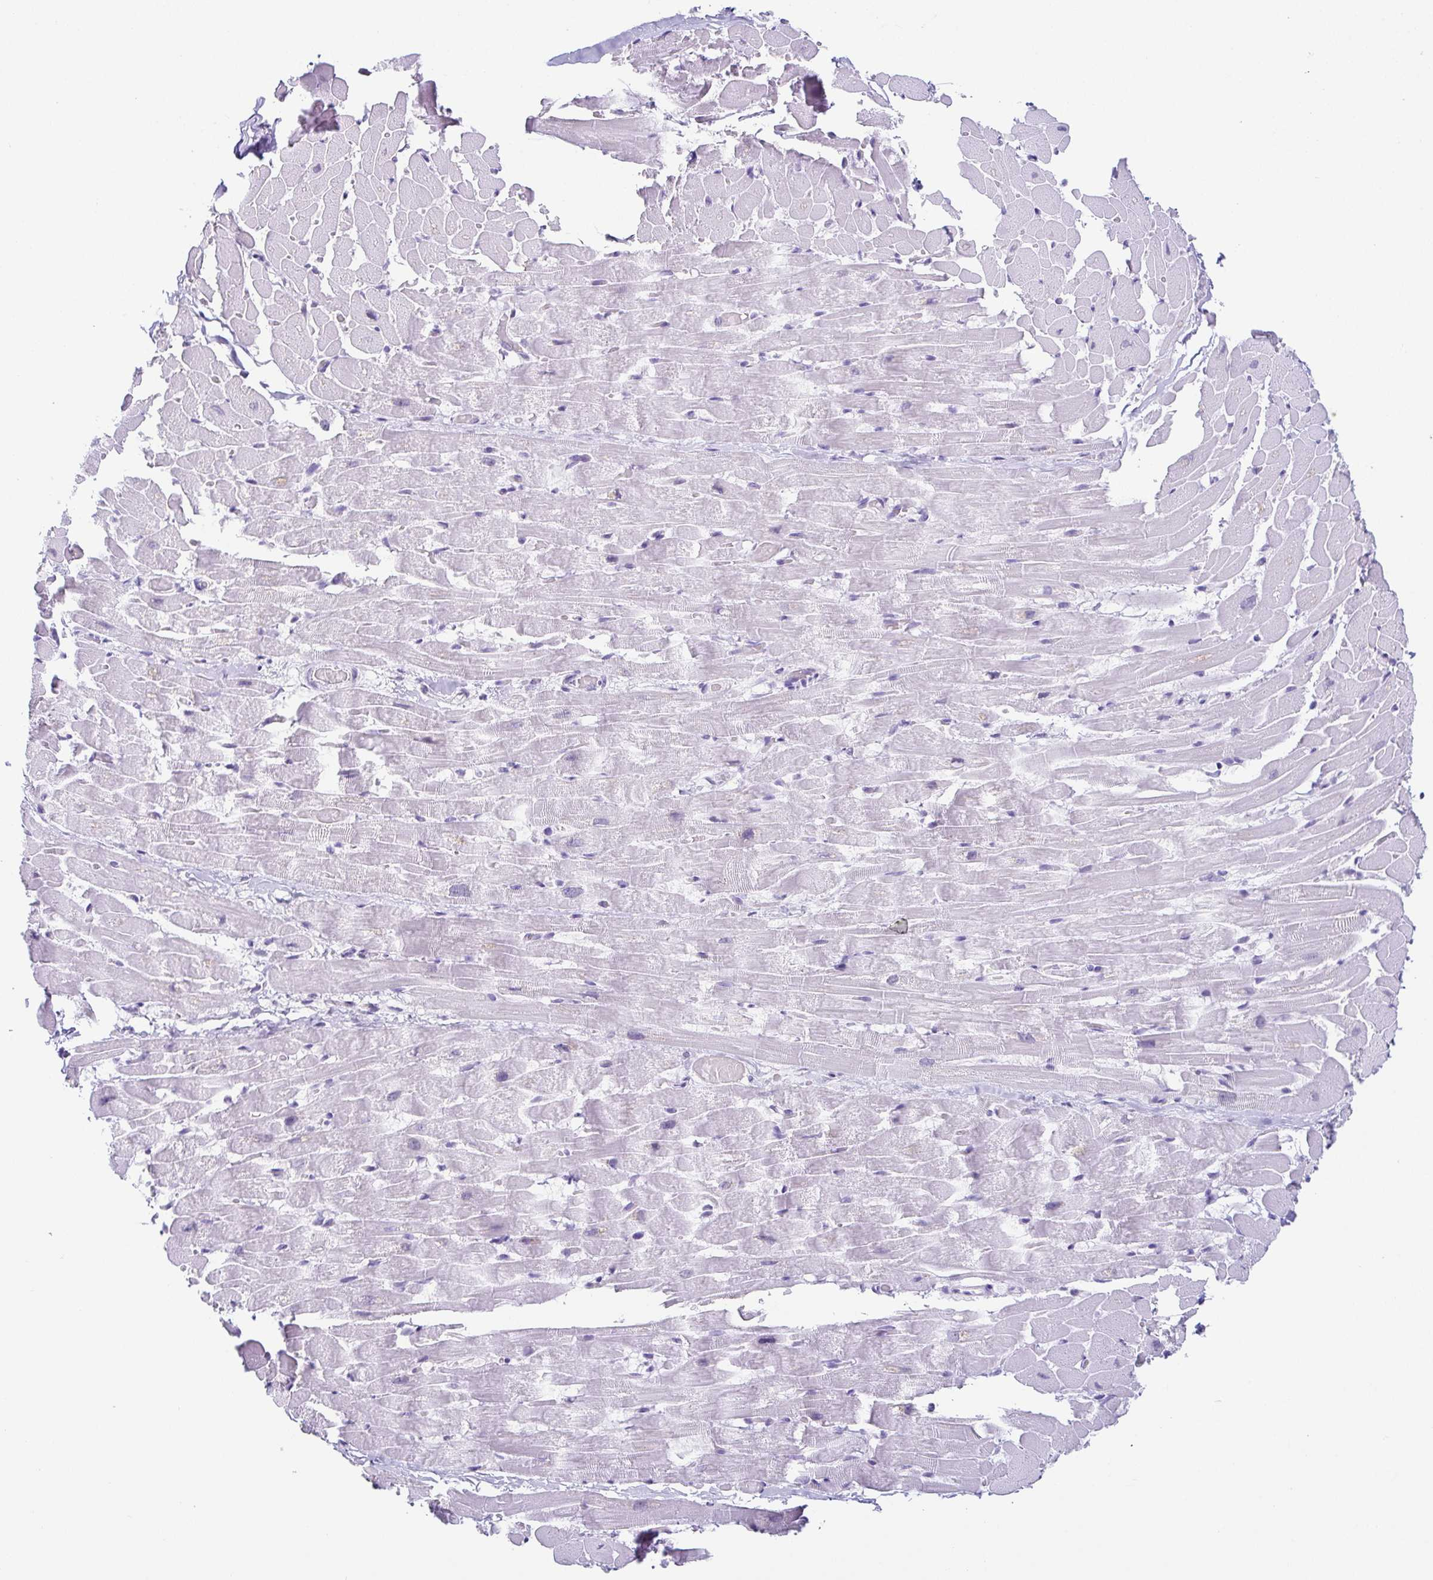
{"staining": {"intensity": "negative", "quantity": "none", "location": "none"}, "tissue": "heart muscle", "cell_type": "Cardiomyocytes", "image_type": "normal", "snomed": [{"axis": "morphology", "description": "Normal tissue, NOS"}, {"axis": "topography", "description": "Heart"}], "caption": "Immunohistochemistry micrograph of normal heart muscle stained for a protein (brown), which exhibits no staining in cardiomyocytes.", "gene": "ESX1", "patient": {"sex": "male", "age": 37}}